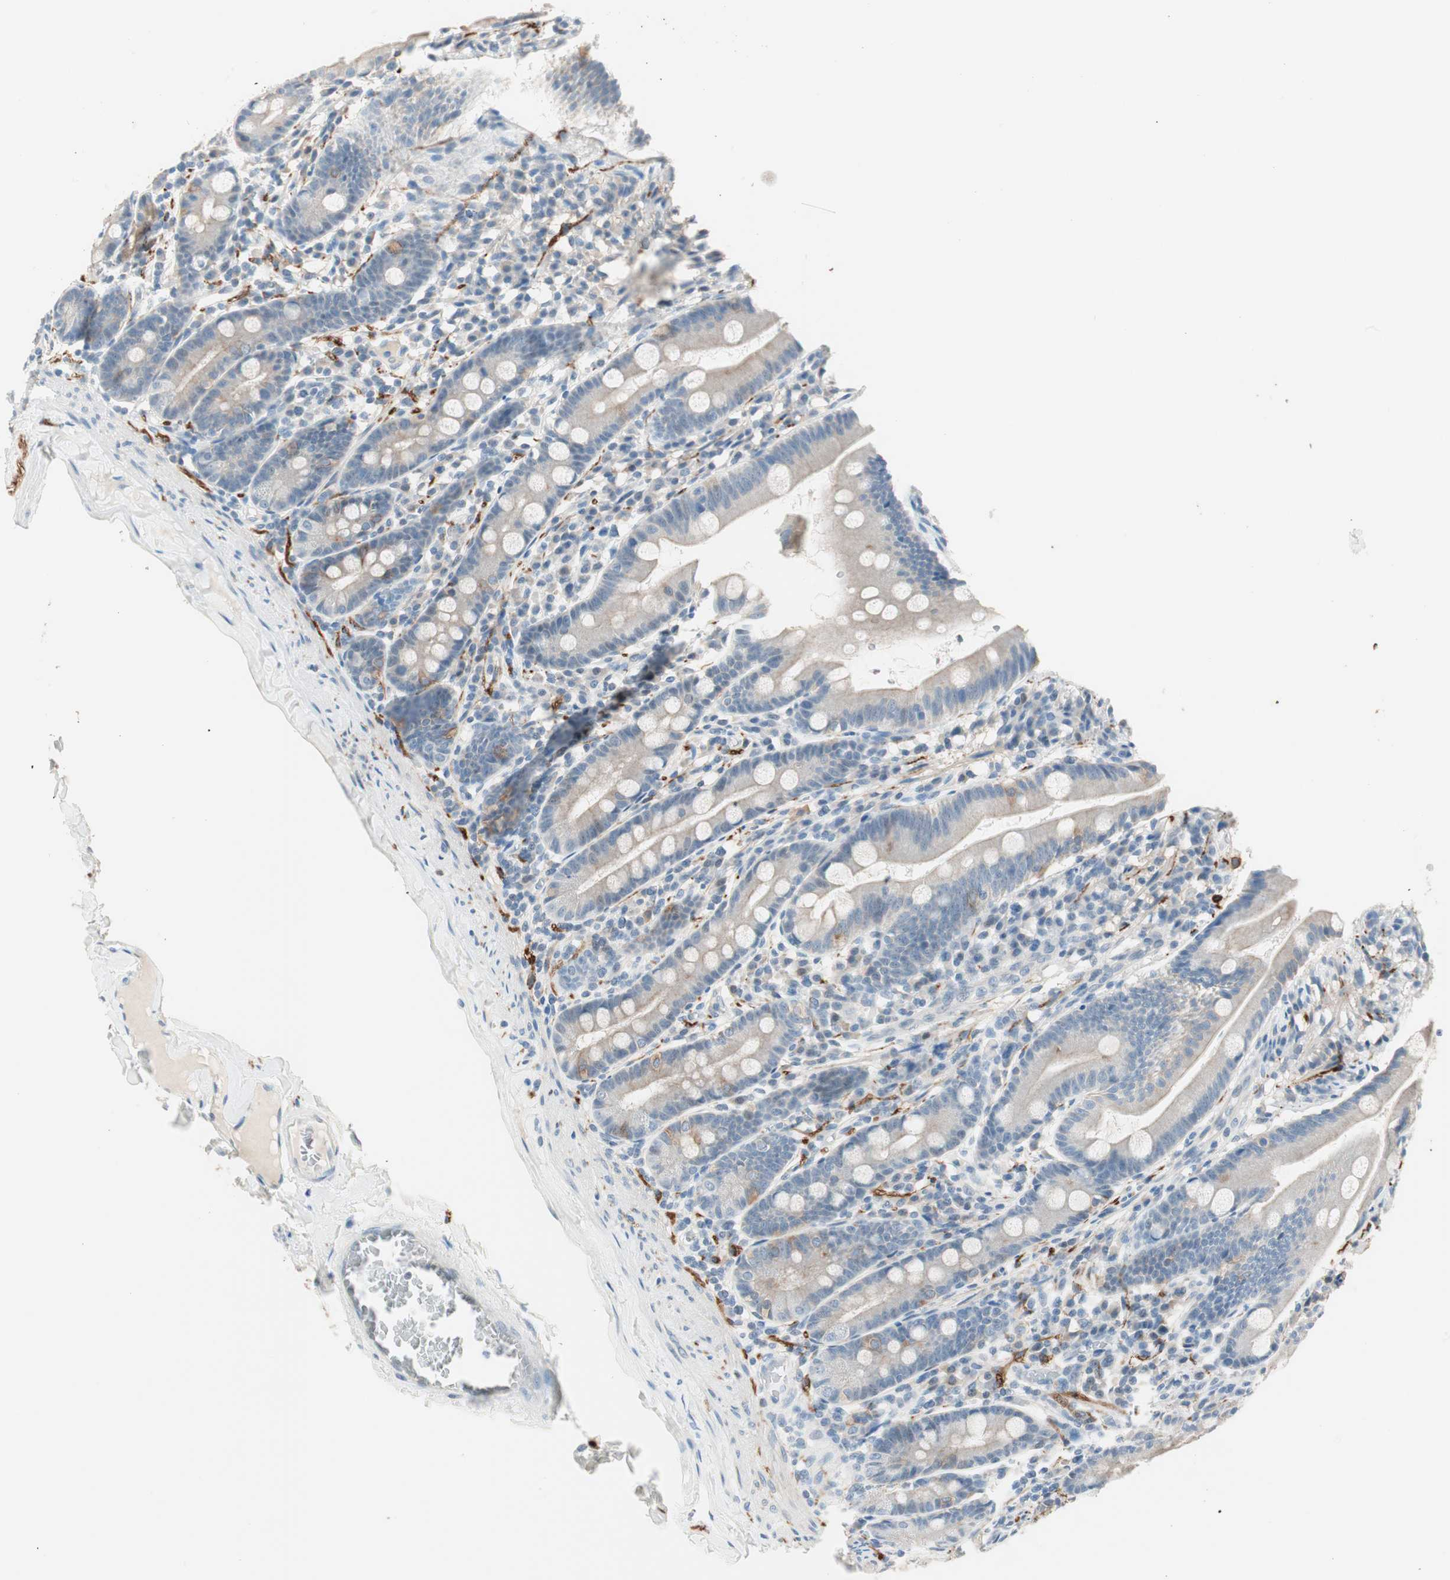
{"staining": {"intensity": "negative", "quantity": "none", "location": "none"}, "tissue": "duodenum", "cell_type": "Glandular cells", "image_type": "normal", "snomed": [{"axis": "morphology", "description": "Normal tissue, NOS"}, {"axis": "topography", "description": "Duodenum"}], "caption": "This is a micrograph of immunohistochemistry staining of unremarkable duodenum, which shows no positivity in glandular cells. (Brightfield microscopy of DAB immunohistochemistry (IHC) at high magnification).", "gene": "GNAO1", "patient": {"sex": "male", "age": 50}}